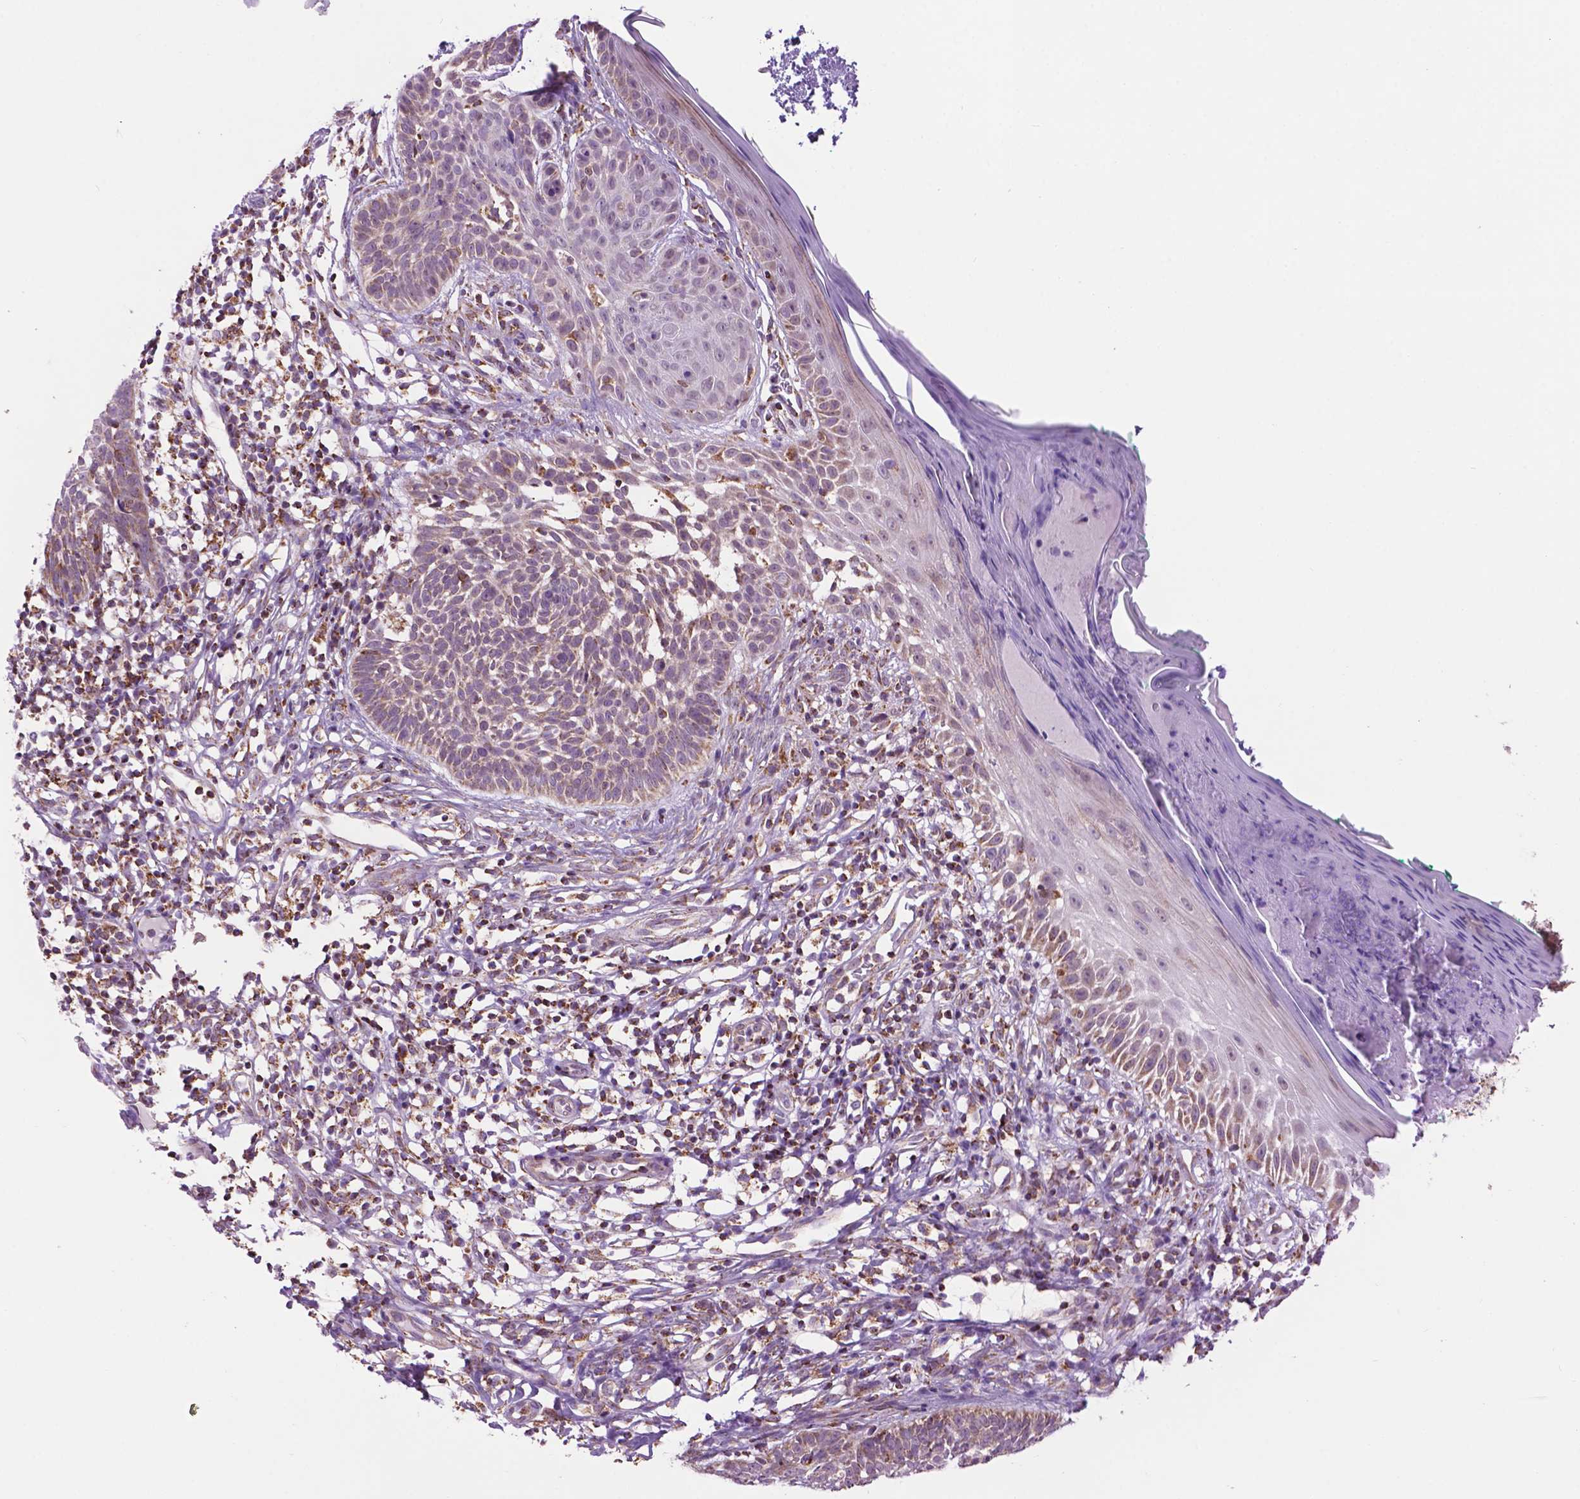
{"staining": {"intensity": "weak", "quantity": "25%-75%", "location": "cytoplasmic/membranous"}, "tissue": "skin cancer", "cell_type": "Tumor cells", "image_type": "cancer", "snomed": [{"axis": "morphology", "description": "Basal cell carcinoma"}, {"axis": "topography", "description": "Skin"}], "caption": "Immunohistochemistry (IHC) histopathology image of human basal cell carcinoma (skin) stained for a protein (brown), which shows low levels of weak cytoplasmic/membranous expression in approximately 25%-75% of tumor cells.", "gene": "PYCR3", "patient": {"sex": "male", "age": 85}}